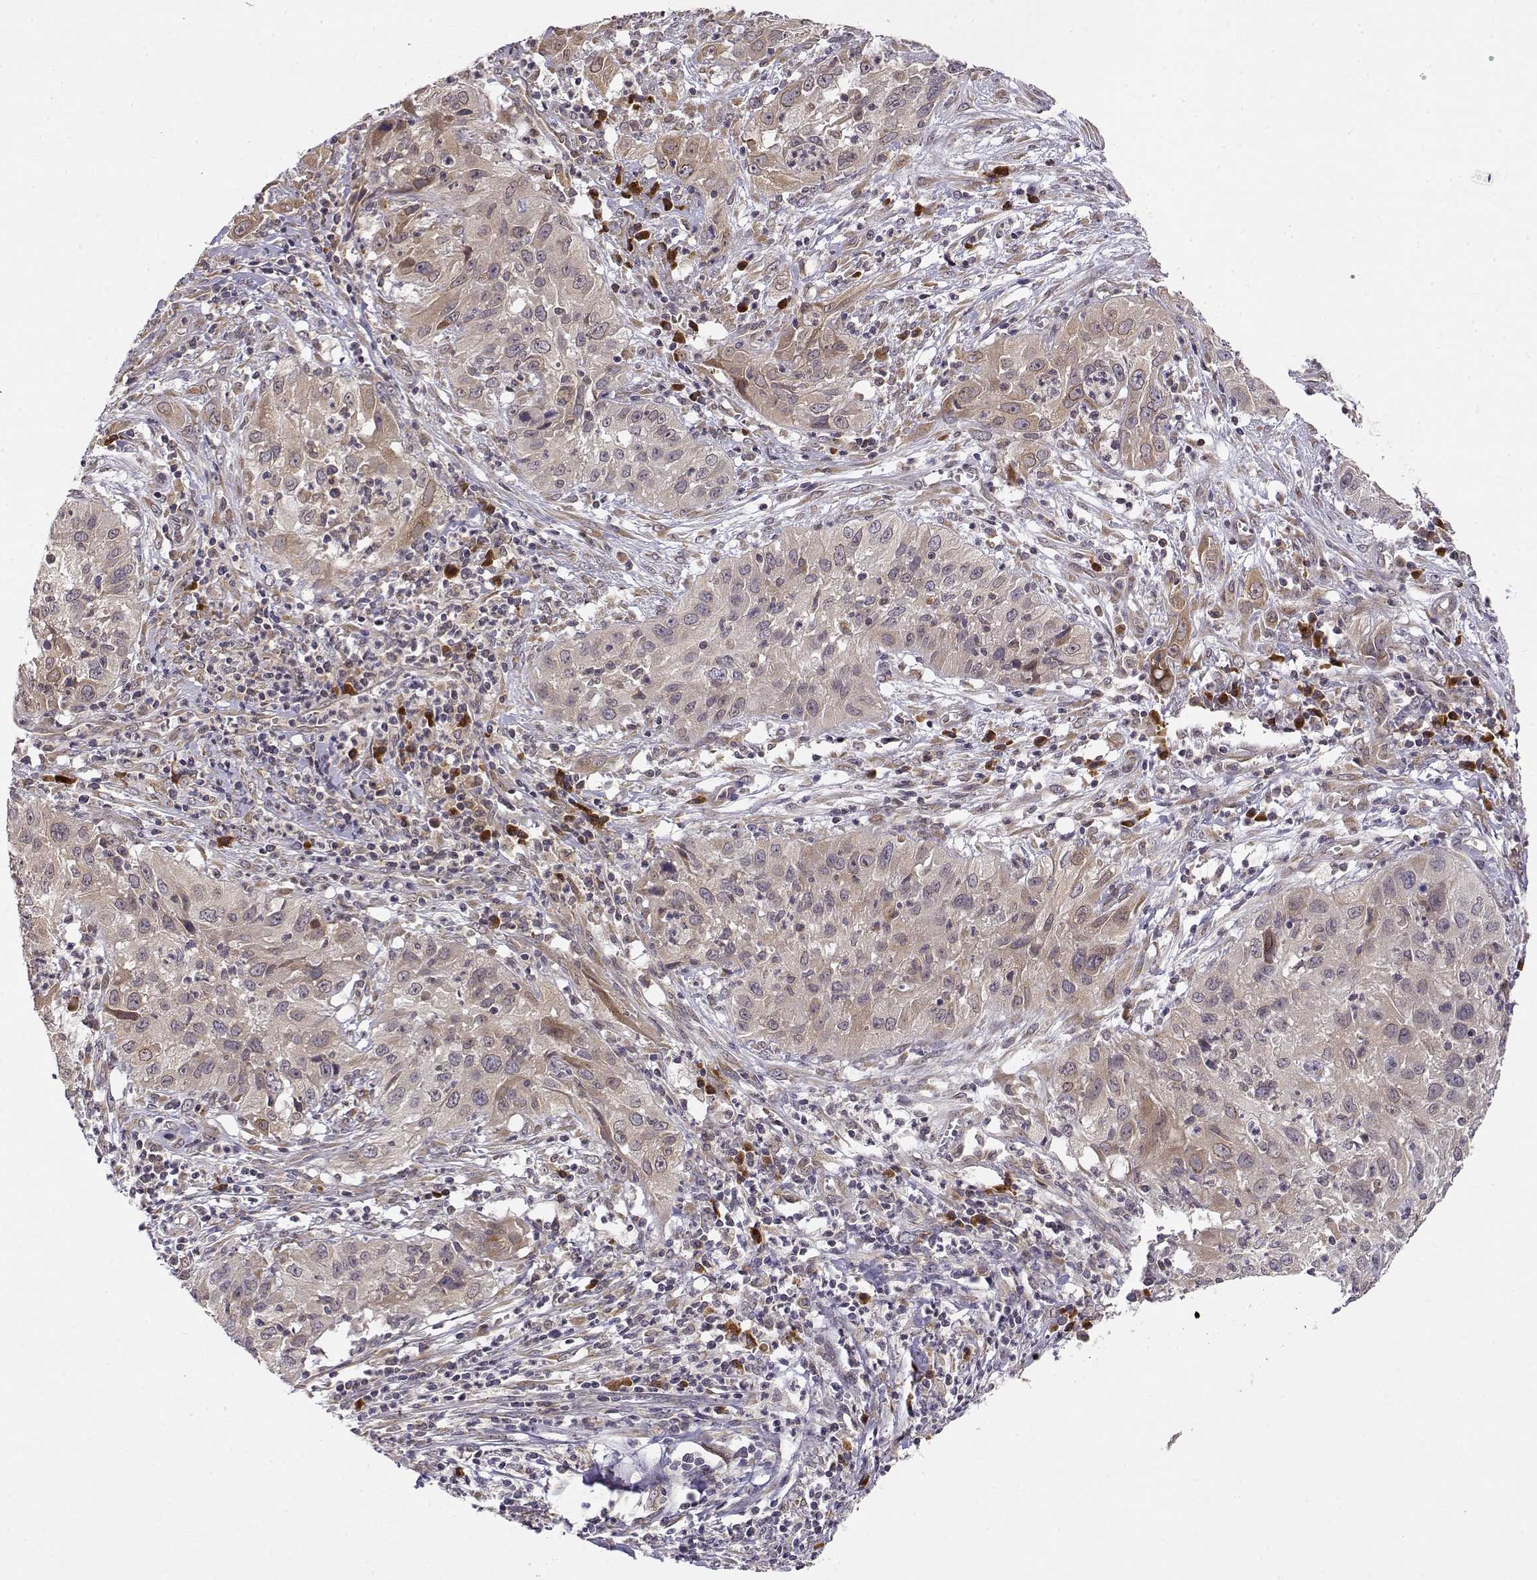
{"staining": {"intensity": "weak", "quantity": ">75%", "location": "cytoplasmic/membranous"}, "tissue": "cervical cancer", "cell_type": "Tumor cells", "image_type": "cancer", "snomed": [{"axis": "morphology", "description": "Squamous cell carcinoma, NOS"}, {"axis": "topography", "description": "Cervix"}], "caption": "Immunohistochemical staining of cervical cancer (squamous cell carcinoma) shows low levels of weak cytoplasmic/membranous expression in about >75% of tumor cells. The protein of interest is shown in brown color, while the nuclei are stained blue.", "gene": "ERGIC2", "patient": {"sex": "female", "age": 32}}